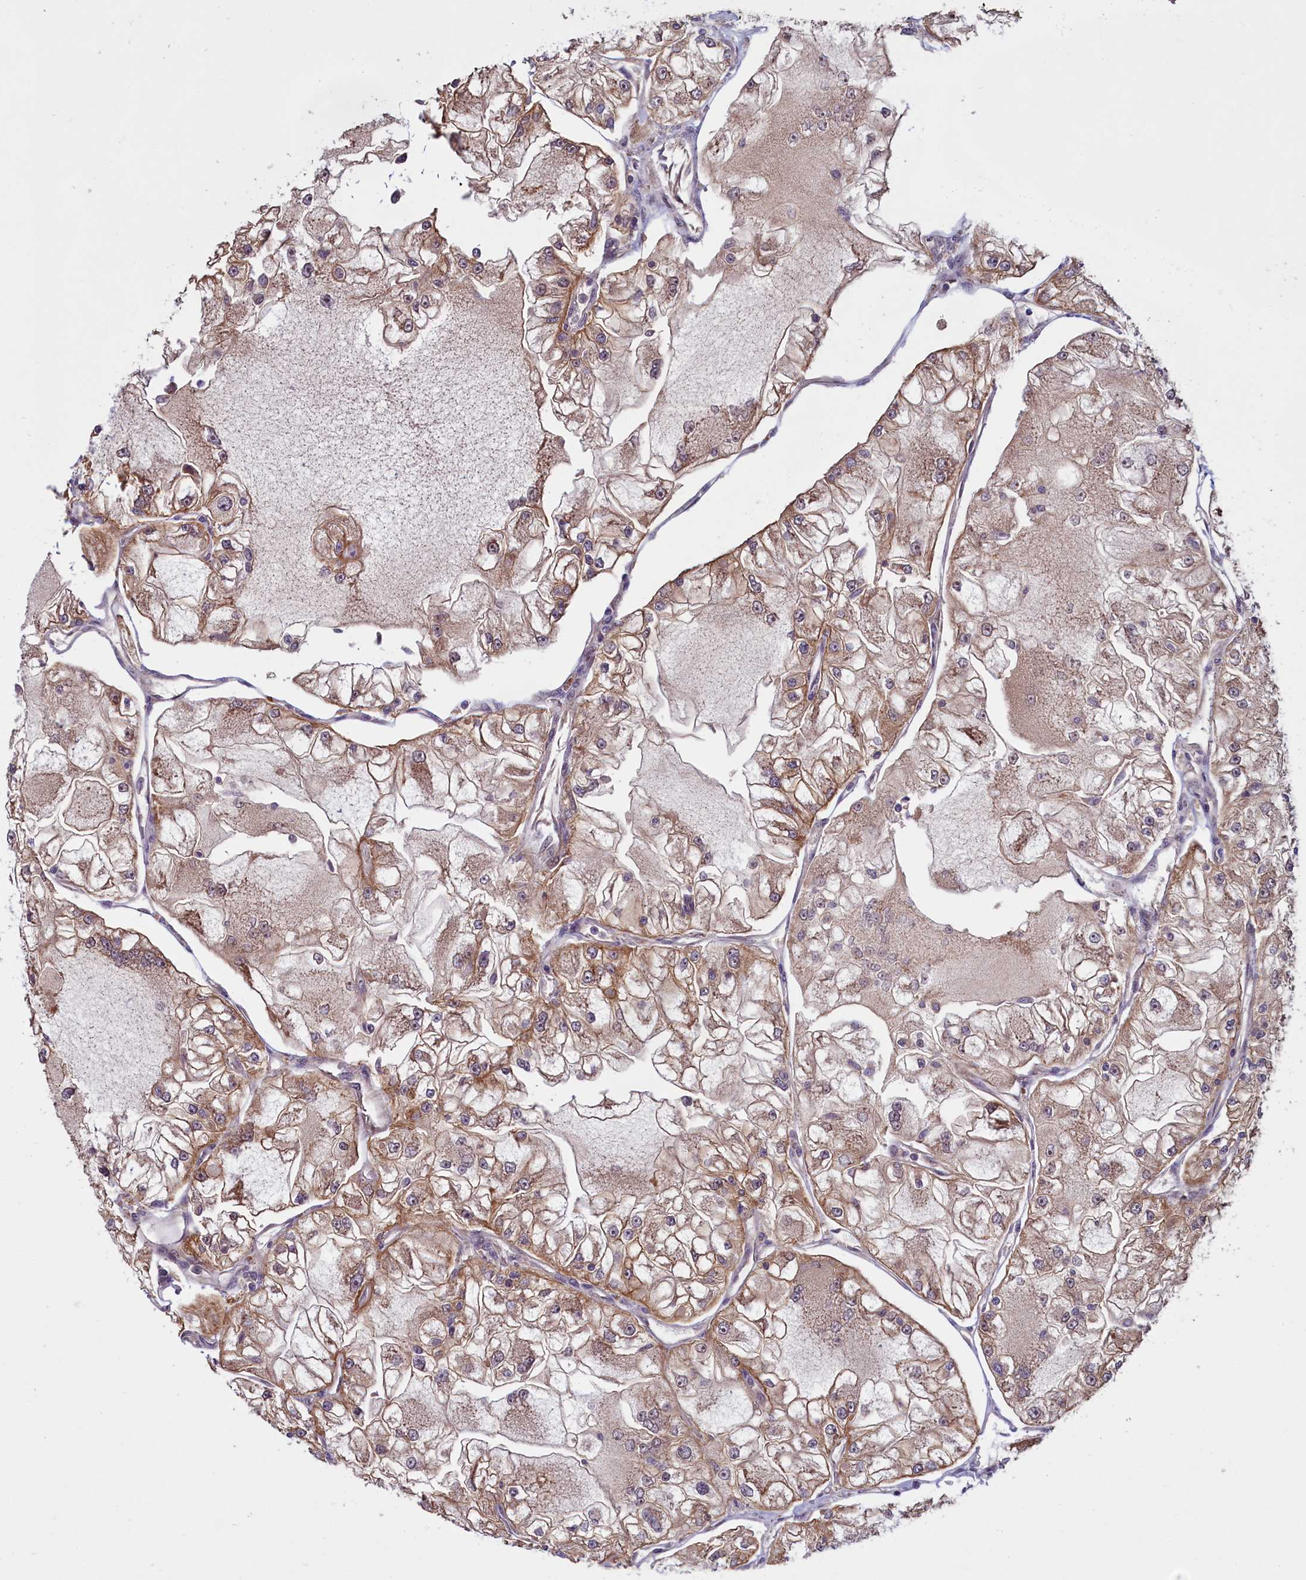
{"staining": {"intensity": "weak", "quantity": ">75%", "location": "cytoplasmic/membranous"}, "tissue": "renal cancer", "cell_type": "Tumor cells", "image_type": "cancer", "snomed": [{"axis": "morphology", "description": "Adenocarcinoma, NOS"}, {"axis": "topography", "description": "Kidney"}], "caption": "Brown immunohistochemical staining in human adenocarcinoma (renal) exhibits weak cytoplasmic/membranous expression in approximately >75% of tumor cells. (IHC, brightfield microscopy, high magnification).", "gene": "DENND1B", "patient": {"sex": "female", "age": 72}}